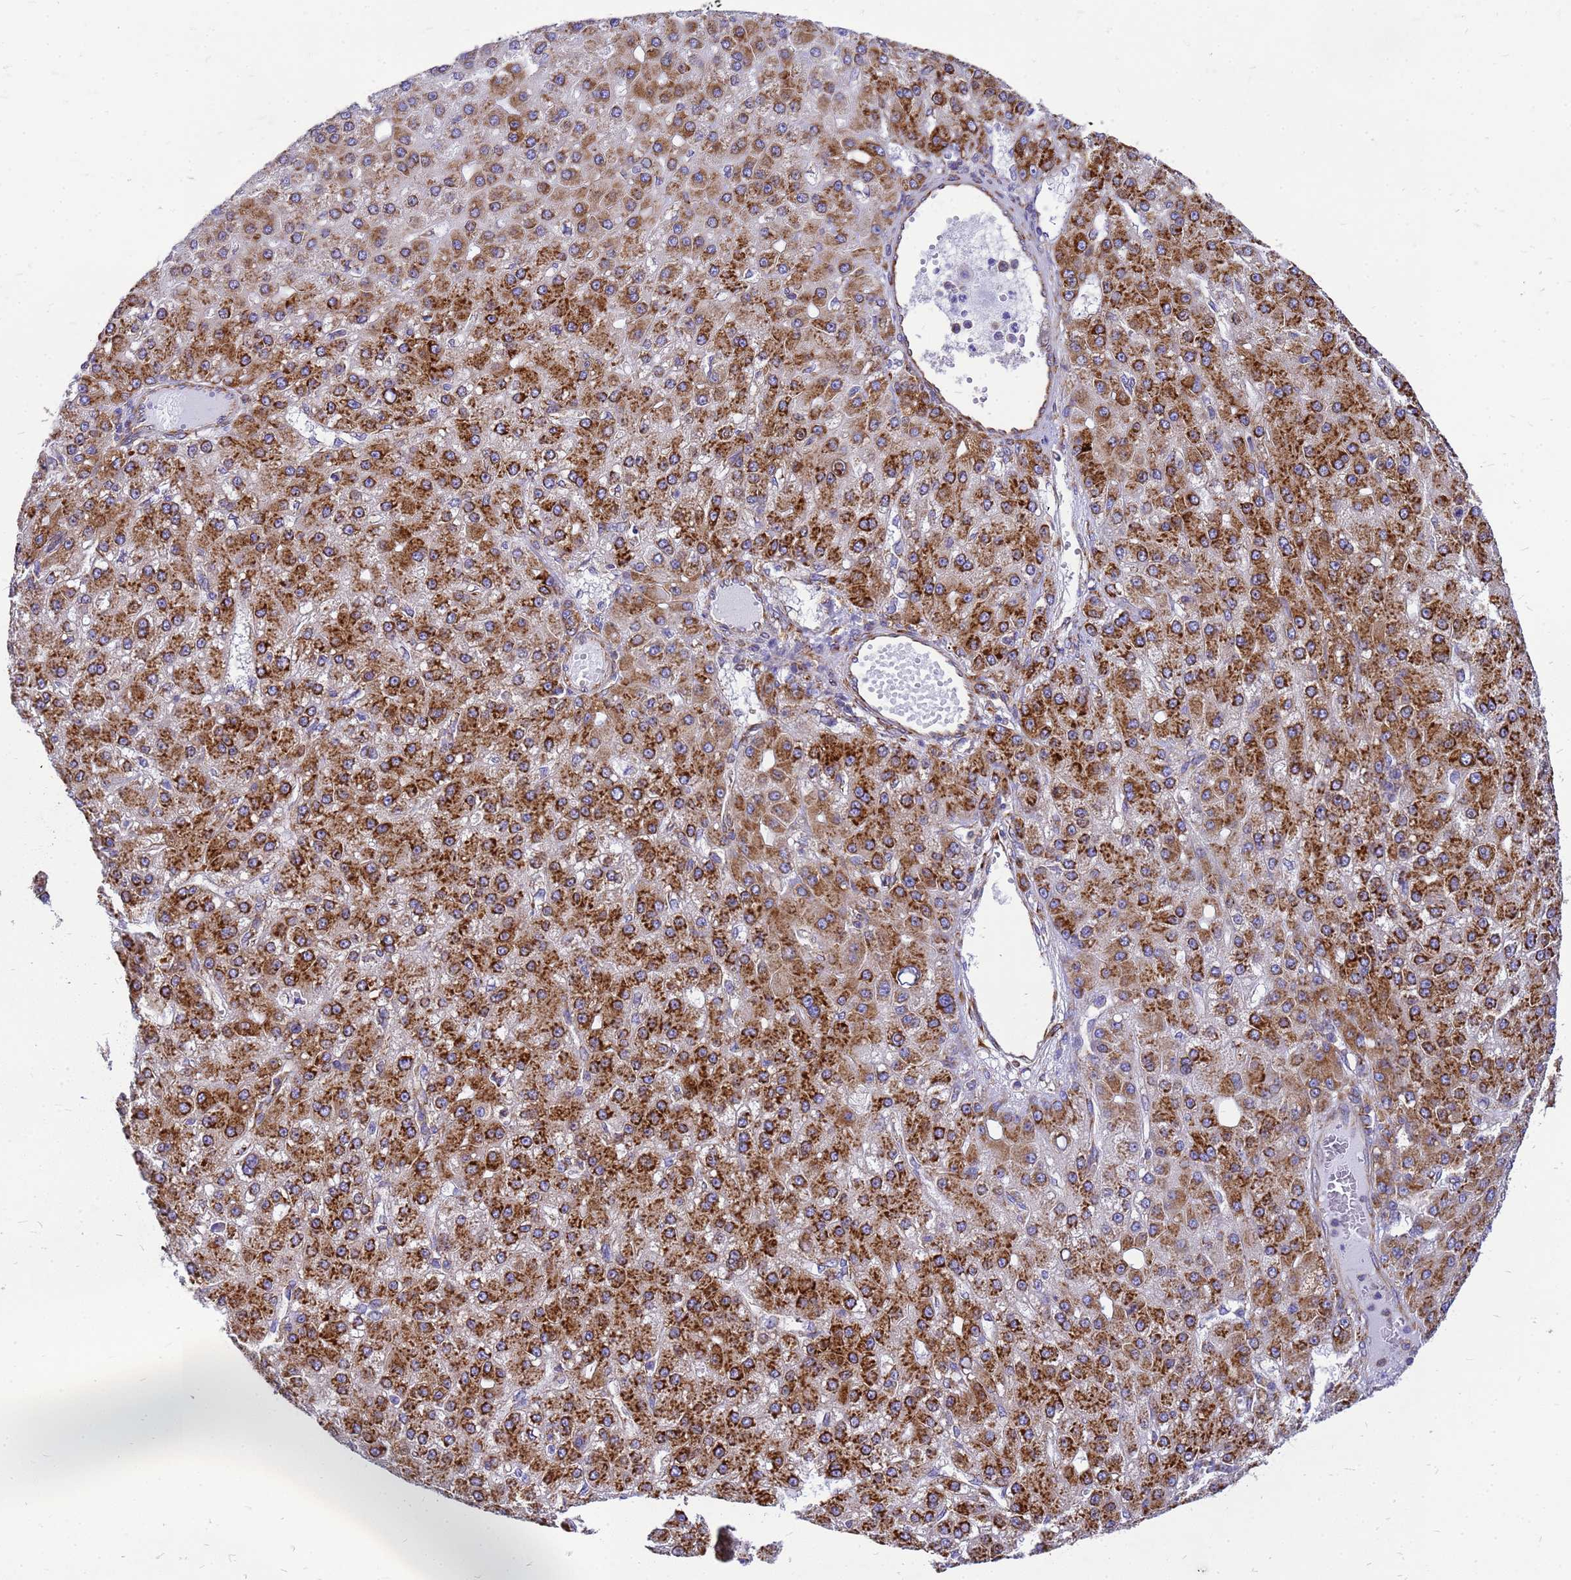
{"staining": {"intensity": "strong", "quantity": ">75%", "location": "cytoplasmic/membranous"}, "tissue": "liver cancer", "cell_type": "Tumor cells", "image_type": "cancer", "snomed": [{"axis": "morphology", "description": "Carcinoma, Hepatocellular, NOS"}, {"axis": "topography", "description": "Liver"}], "caption": "Protein analysis of hepatocellular carcinoma (liver) tissue shows strong cytoplasmic/membranous expression in approximately >75% of tumor cells.", "gene": "EEF1D", "patient": {"sex": "male", "age": 67}}